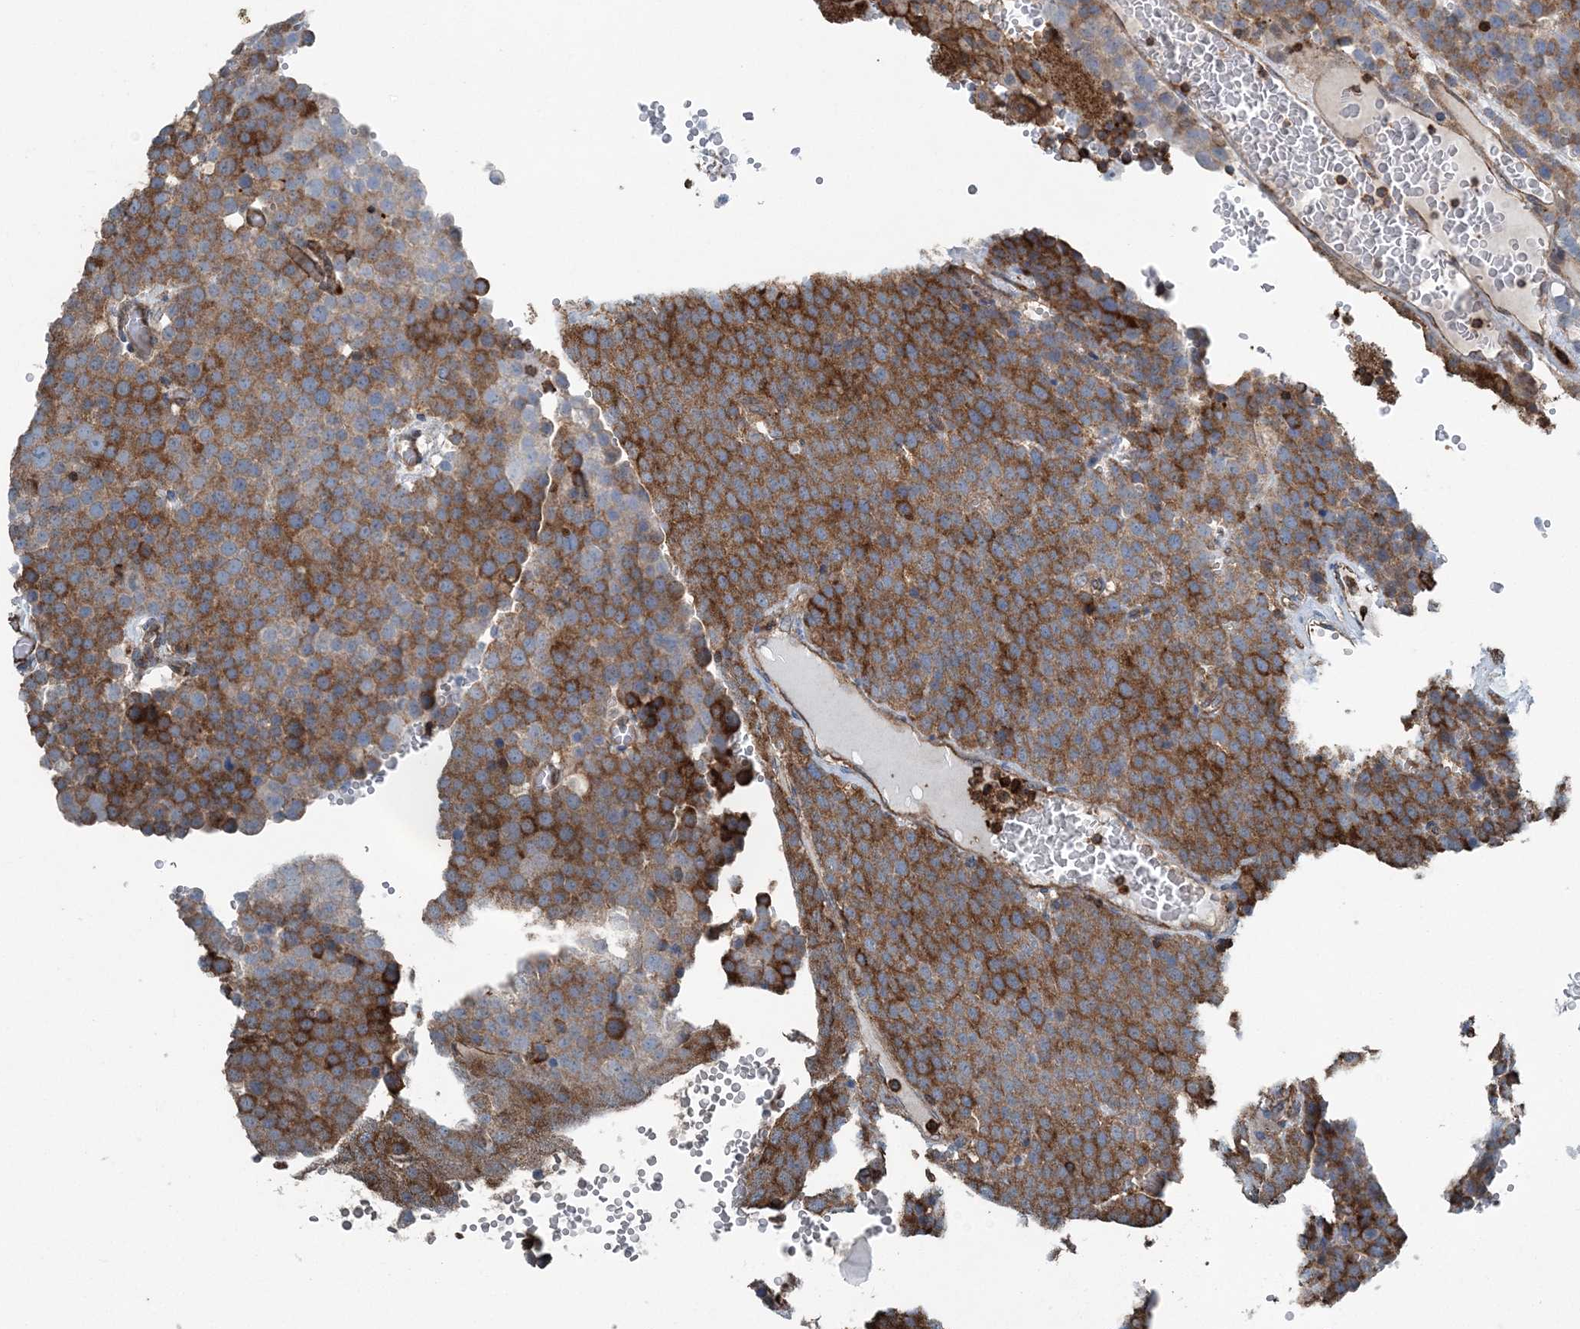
{"staining": {"intensity": "strong", "quantity": "25%-75%", "location": "cytoplasmic/membranous"}, "tissue": "testis cancer", "cell_type": "Tumor cells", "image_type": "cancer", "snomed": [{"axis": "morphology", "description": "Seminoma, NOS"}, {"axis": "topography", "description": "Testis"}], "caption": "The histopathology image shows a brown stain indicating the presence of a protein in the cytoplasmic/membranous of tumor cells in testis cancer.", "gene": "CFL1", "patient": {"sex": "male", "age": 71}}